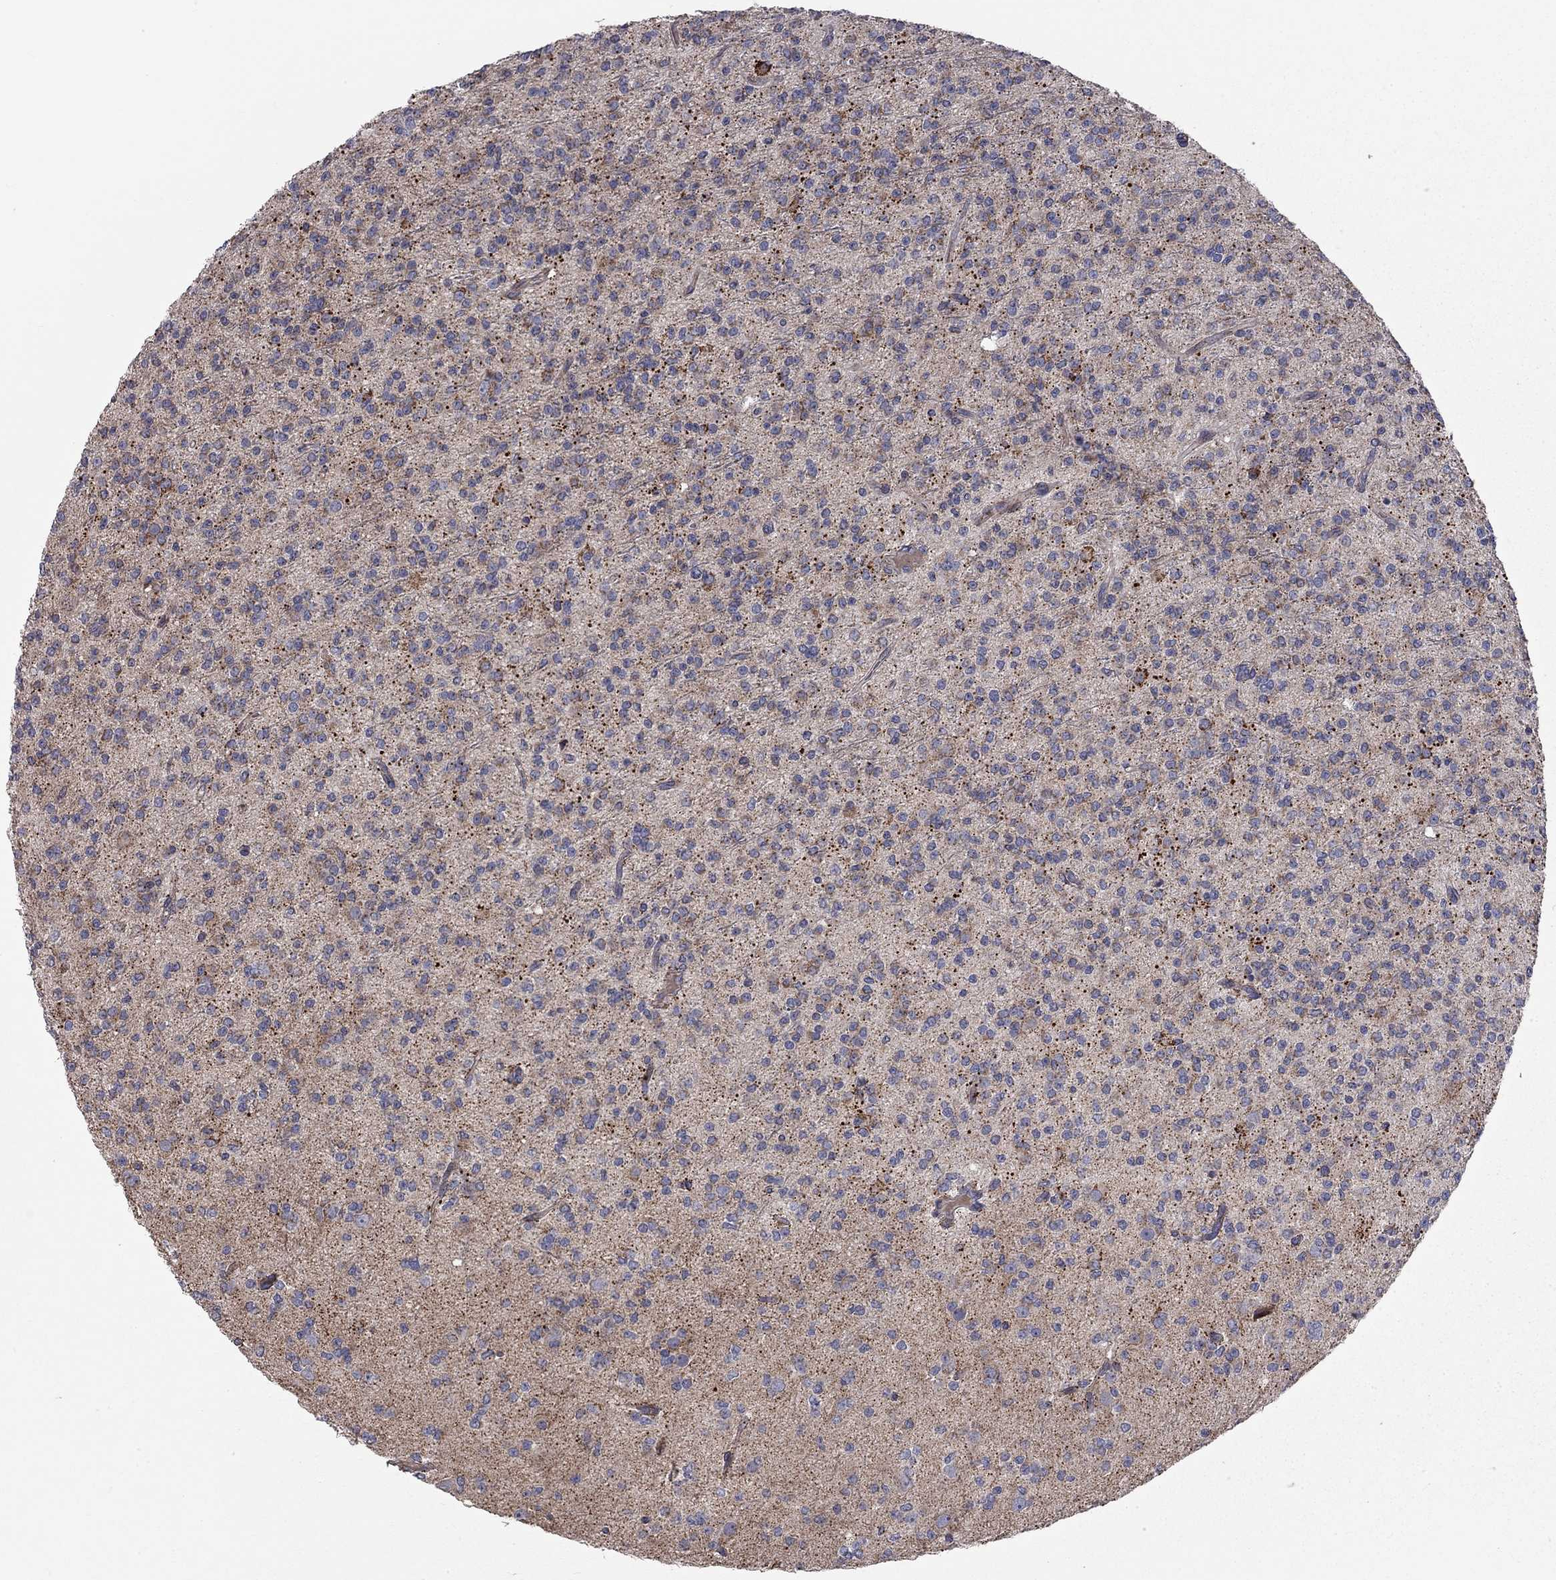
{"staining": {"intensity": "negative", "quantity": "none", "location": "none"}, "tissue": "glioma", "cell_type": "Tumor cells", "image_type": "cancer", "snomed": [{"axis": "morphology", "description": "Glioma, malignant, Low grade"}, {"axis": "topography", "description": "Brain"}], "caption": "Tumor cells are negative for protein expression in human low-grade glioma (malignant).", "gene": "KANSL1L", "patient": {"sex": "male", "age": 27}}